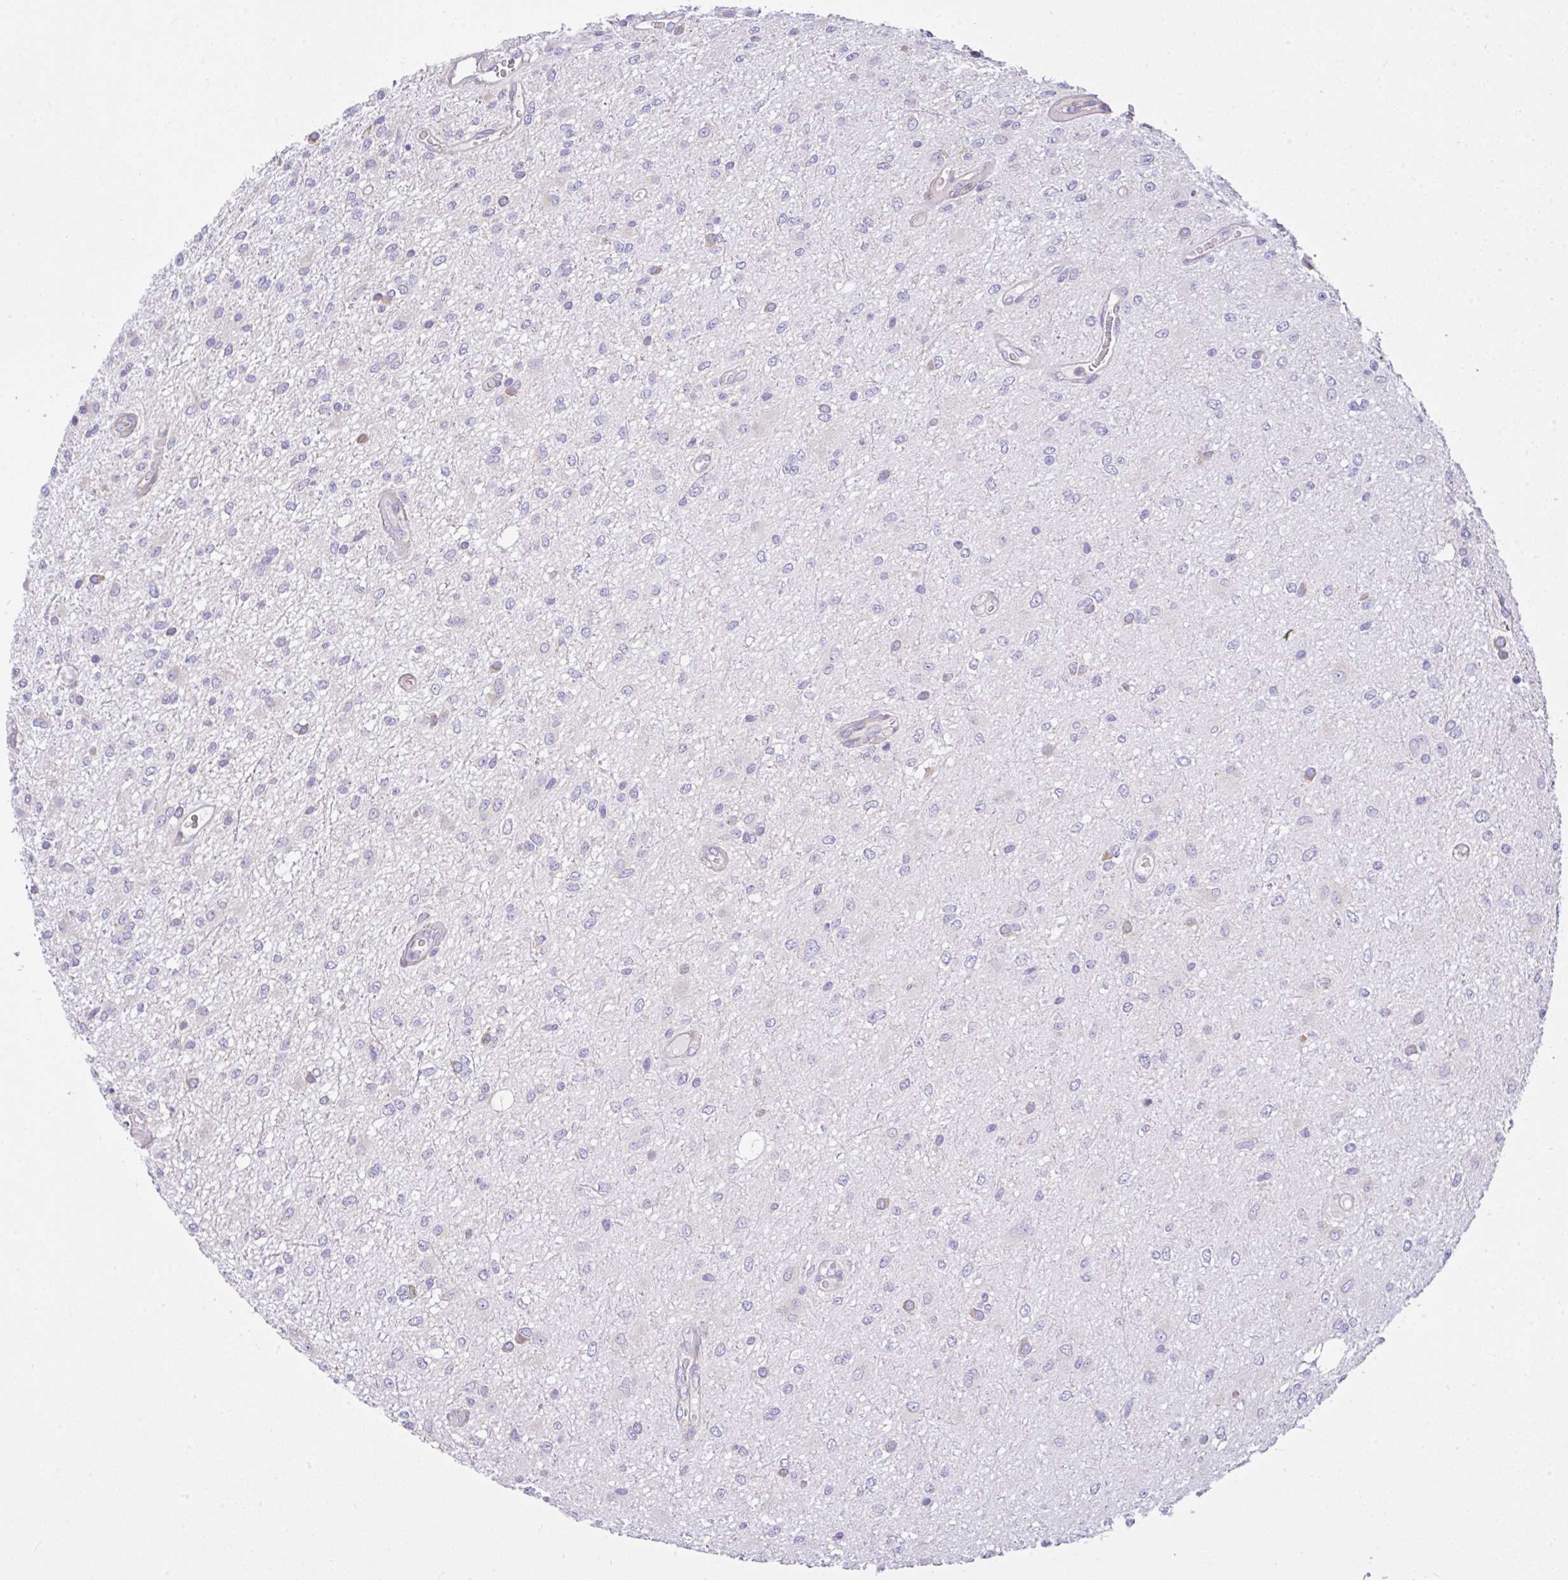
{"staining": {"intensity": "negative", "quantity": "none", "location": "none"}, "tissue": "glioma", "cell_type": "Tumor cells", "image_type": "cancer", "snomed": [{"axis": "morphology", "description": "Glioma, malignant, Low grade"}, {"axis": "topography", "description": "Cerebellum"}], "caption": "High magnification brightfield microscopy of glioma stained with DAB (3,3'-diaminobenzidine) (brown) and counterstained with hematoxylin (blue): tumor cells show no significant expression.", "gene": "GFPT2", "patient": {"sex": "female", "age": 5}}